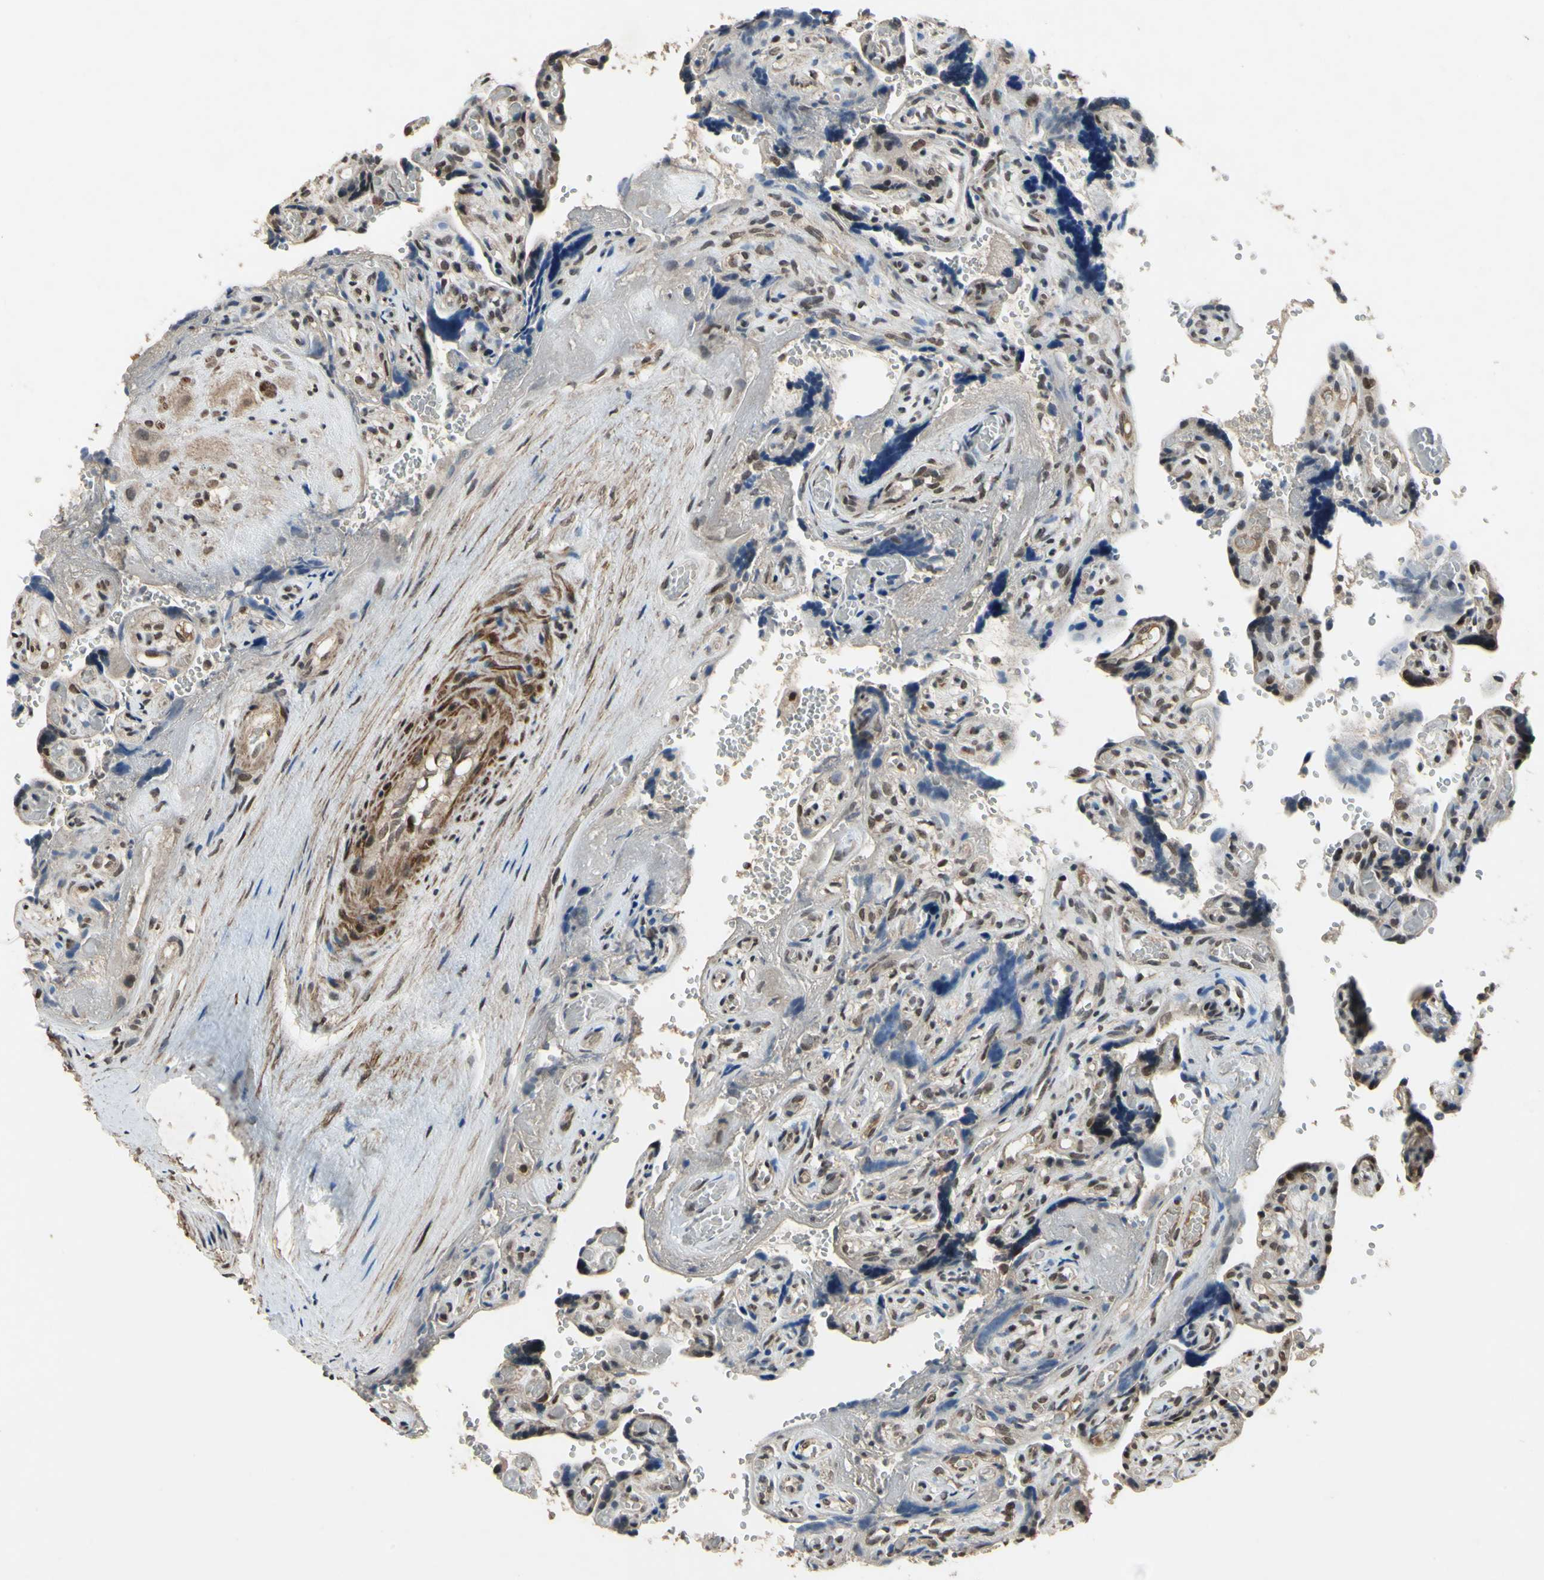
{"staining": {"intensity": "moderate", "quantity": "25%-75%", "location": "nuclear"}, "tissue": "placenta", "cell_type": "Decidual cells", "image_type": "normal", "snomed": [{"axis": "morphology", "description": "Normal tissue, NOS"}, {"axis": "topography", "description": "Placenta"}], "caption": "About 25%-75% of decidual cells in normal placenta demonstrate moderate nuclear protein positivity as visualized by brown immunohistochemical staining.", "gene": "ZNF174", "patient": {"sex": "female", "age": 30}}